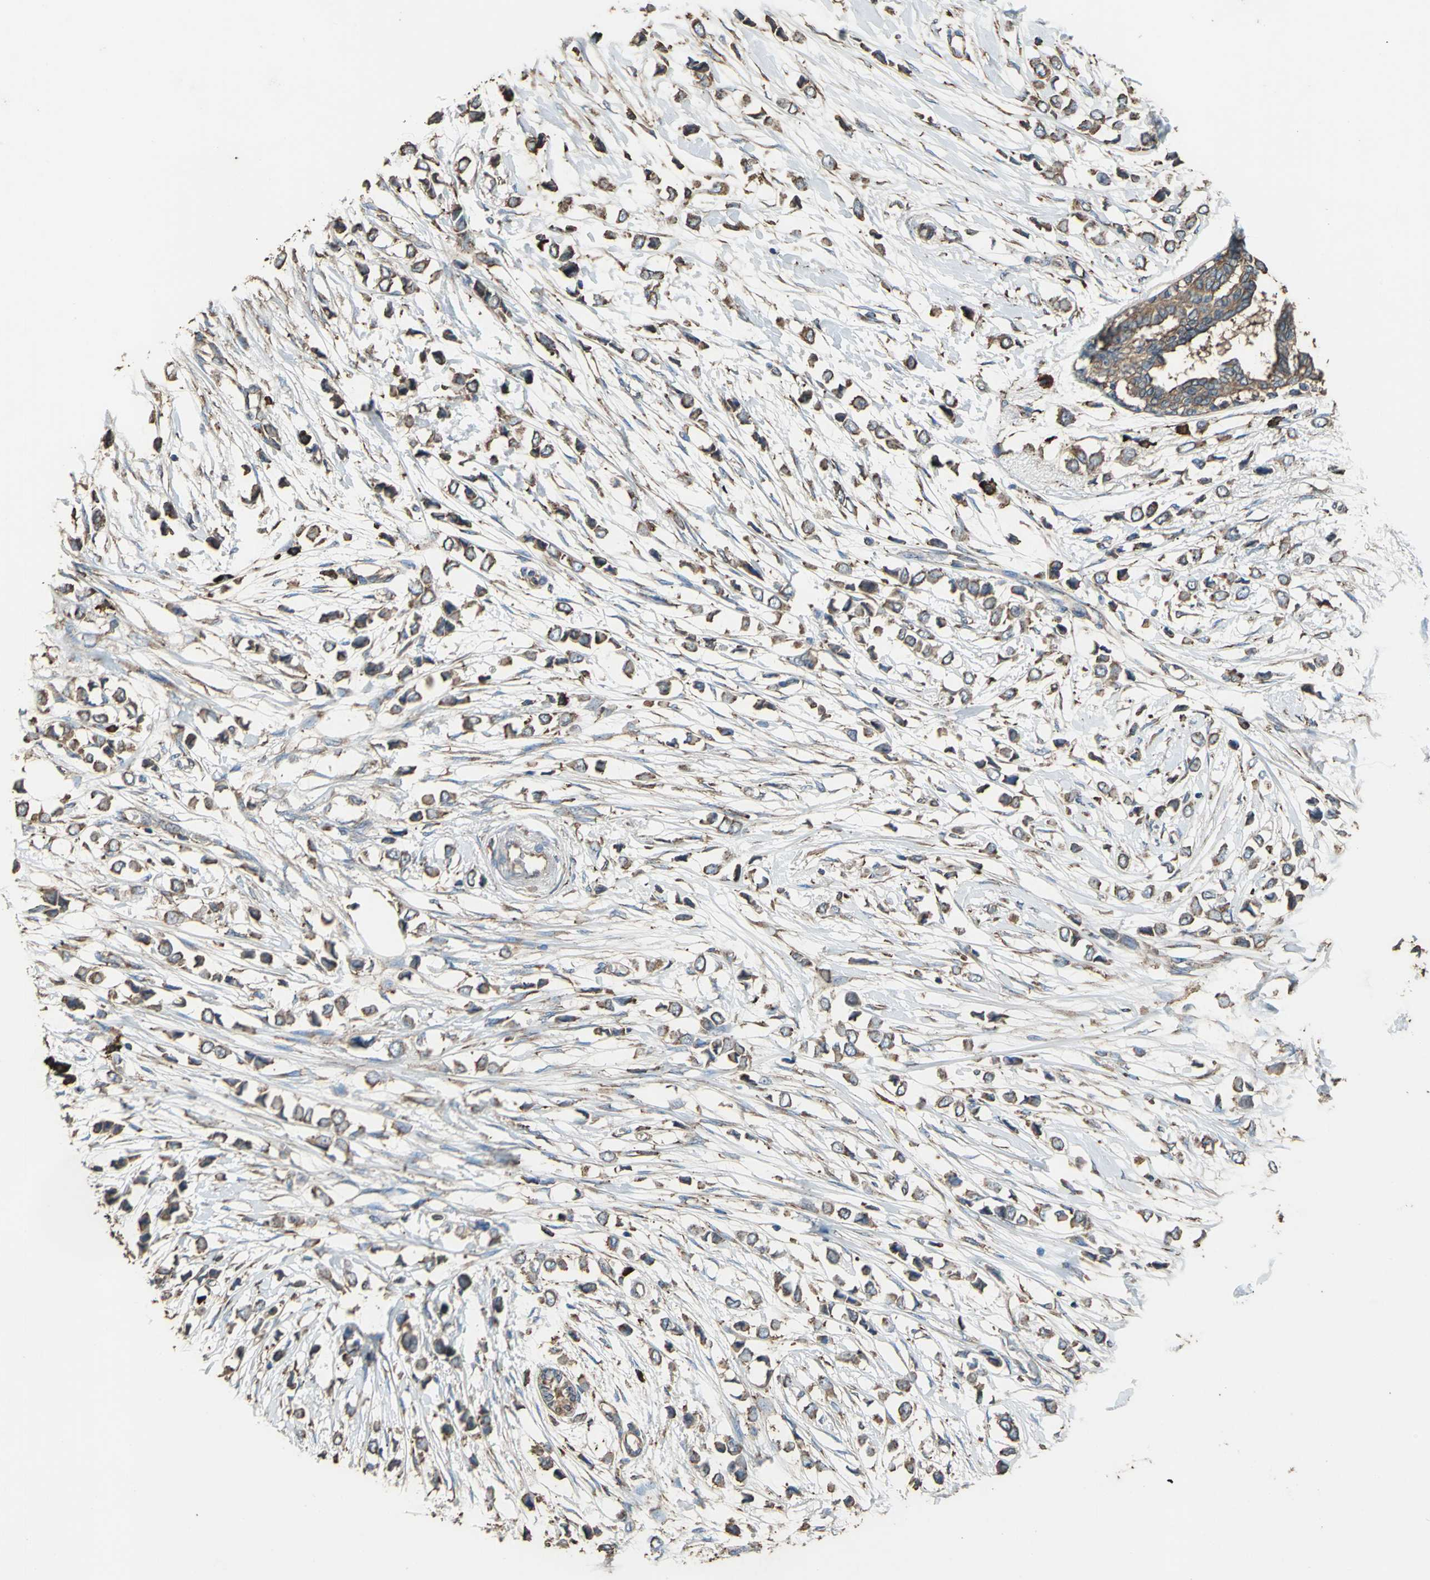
{"staining": {"intensity": "strong", "quantity": ">75%", "location": "cytoplasmic/membranous"}, "tissue": "breast cancer", "cell_type": "Tumor cells", "image_type": "cancer", "snomed": [{"axis": "morphology", "description": "Lobular carcinoma"}, {"axis": "topography", "description": "Breast"}], "caption": "Immunohistochemical staining of breast cancer exhibits high levels of strong cytoplasmic/membranous protein positivity in approximately >75% of tumor cells. (DAB (3,3'-diaminobenzidine) IHC, brown staining for protein, blue staining for nuclei).", "gene": "GPANK1", "patient": {"sex": "female", "age": 51}}